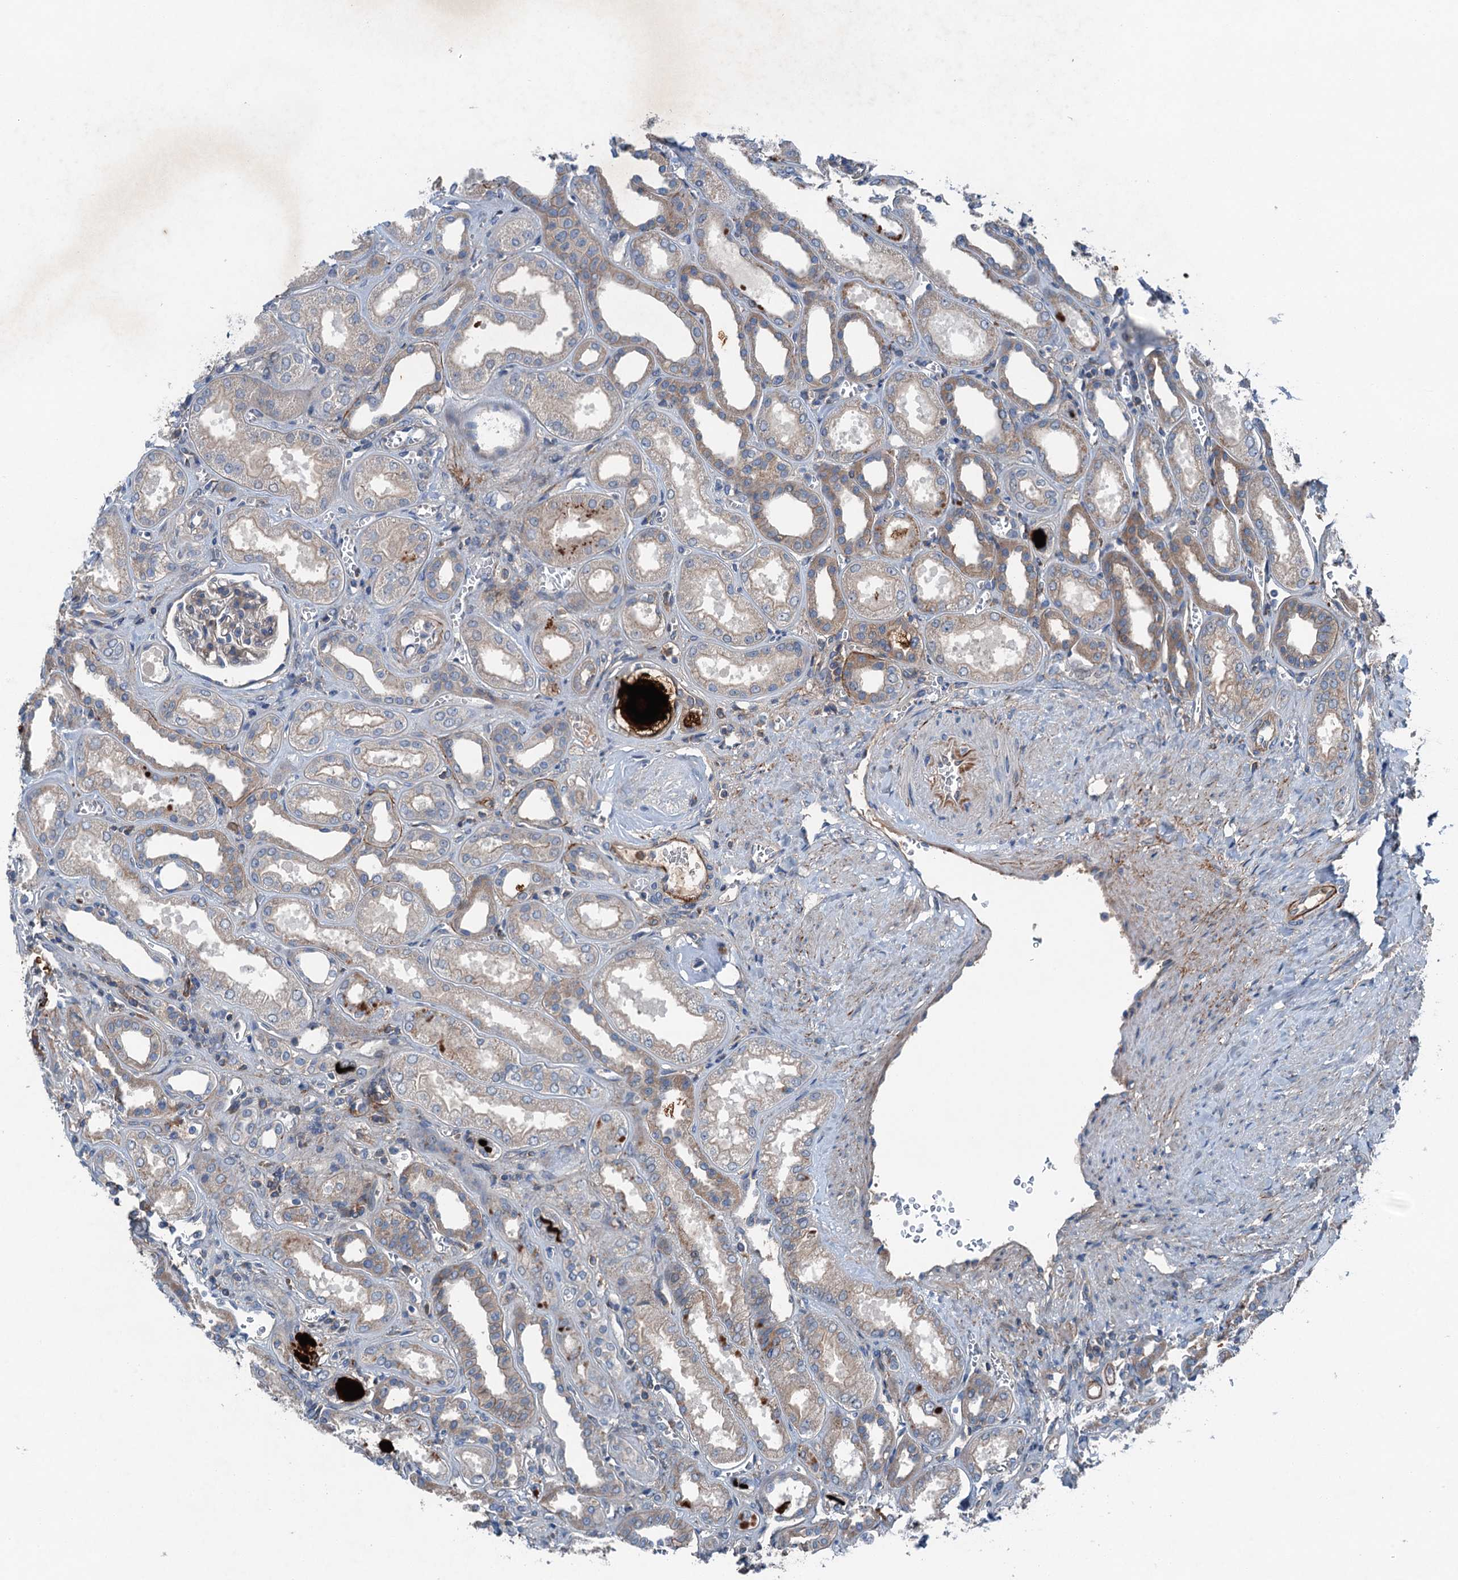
{"staining": {"intensity": "weak", "quantity": "<25%", "location": "cytoplasmic/membranous"}, "tissue": "kidney", "cell_type": "Cells in glomeruli", "image_type": "normal", "snomed": [{"axis": "morphology", "description": "Normal tissue, NOS"}, {"axis": "morphology", "description": "Adenocarcinoma, NOS"}, {"axis": "topography", "description": "Kidney"}], "caption": "Kidney was stained to show a protein in brown. There is no significant expression in cells in glomeruli.", "gene": "SLC2A10", "patient": {"sex": "female", "age": 68}}